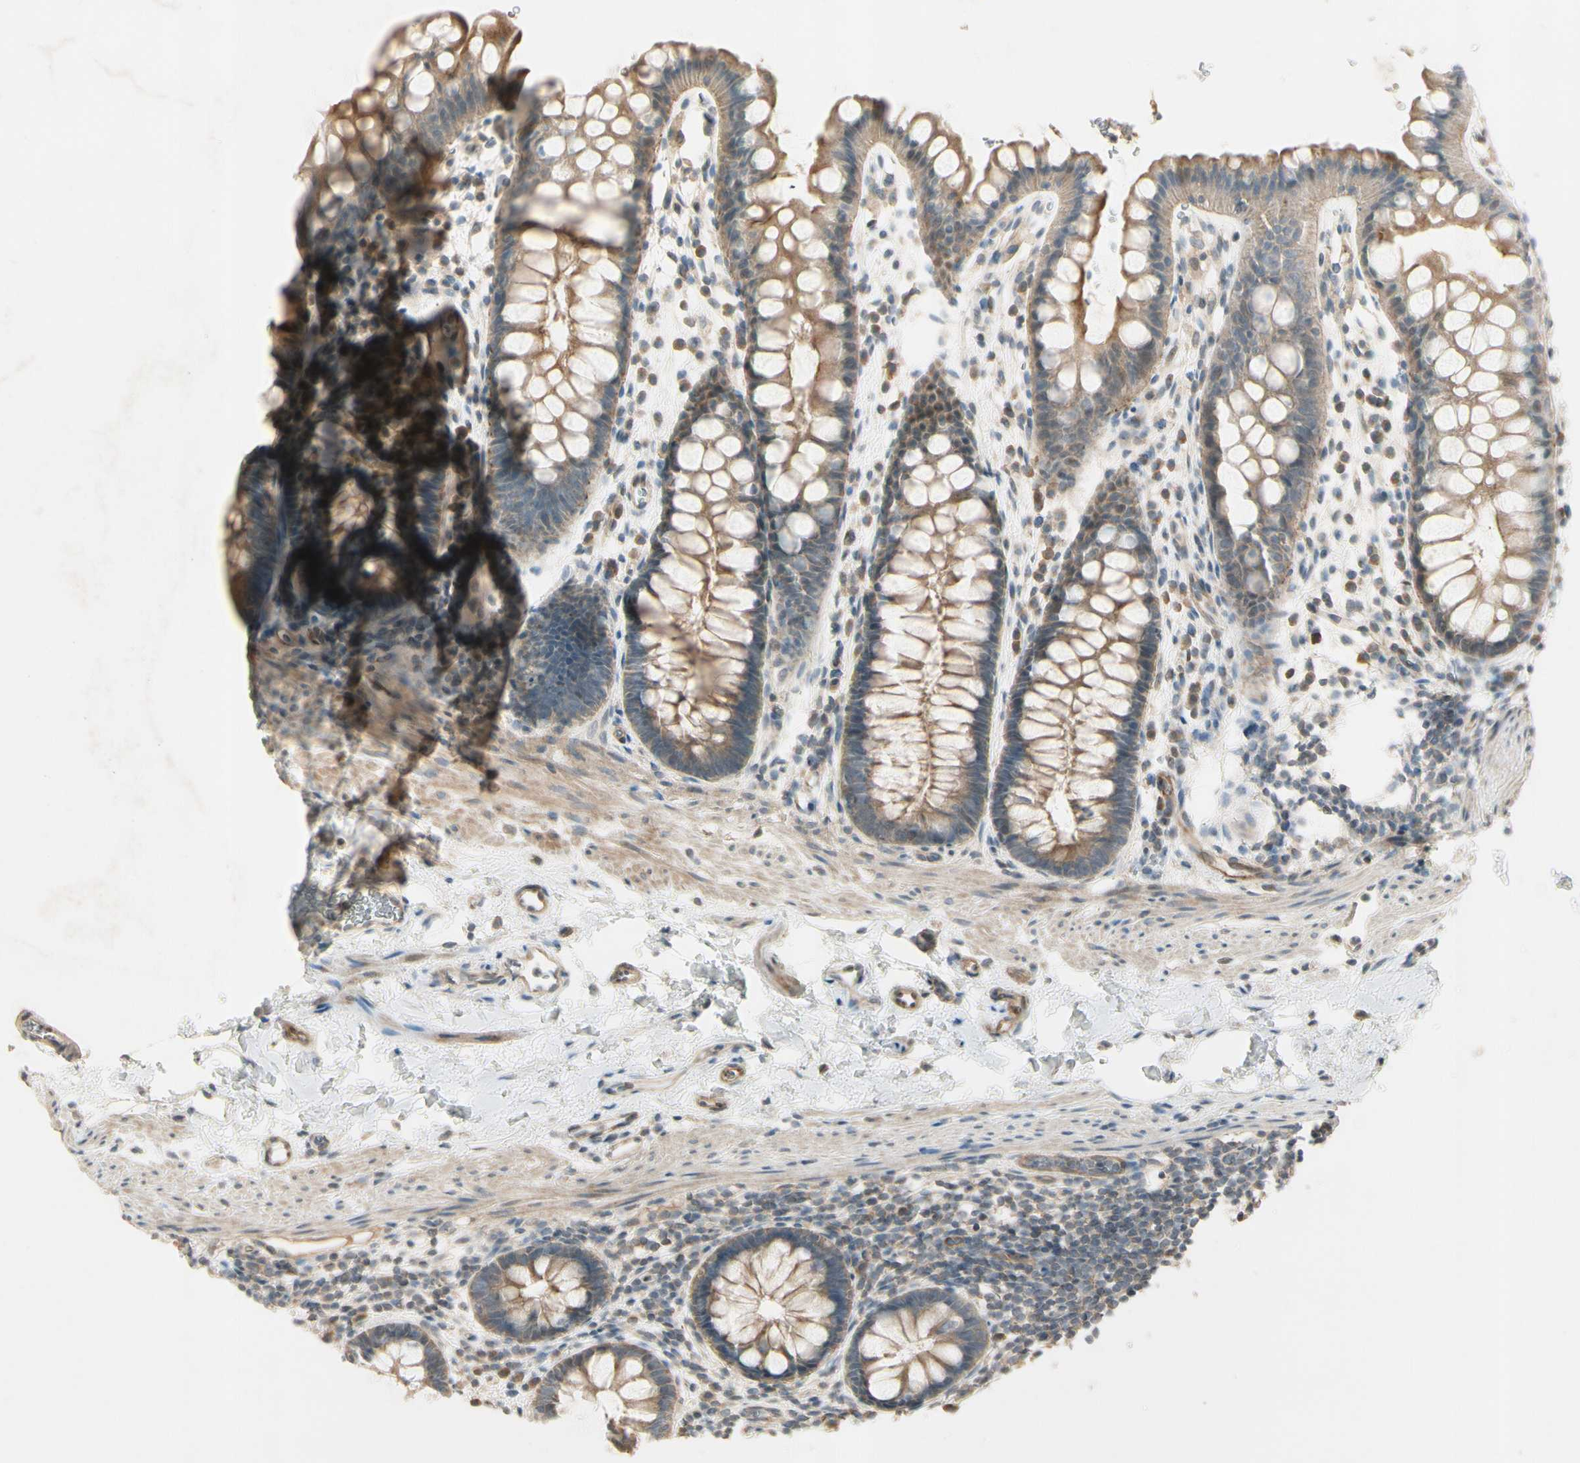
{"staining": {"intensity": "moderate", "quantity": ">75%", "location": "cytoplasmic/membranous"}, "tissue": "rectum", "cell_type": "Glandular cells", "image_type": "normal", "snomed": [{"axis": "morphology", "description": "Normal tissue, NOS"}, {"axis": "topography", "description": "Rectum"}], "caption": "A medium amount of moderate cytoplasmic/membranous expression is seen in approximately >75% of glandular cells in benign rectum. The staining was performed using DAB (3,3'-diaminobenzidine), with brown indicating positive protein expression. Nuclei are stained blue with hematoxylin.", "gene": "PPP3CB", "patient": {"sex": "female", "age": 24}}